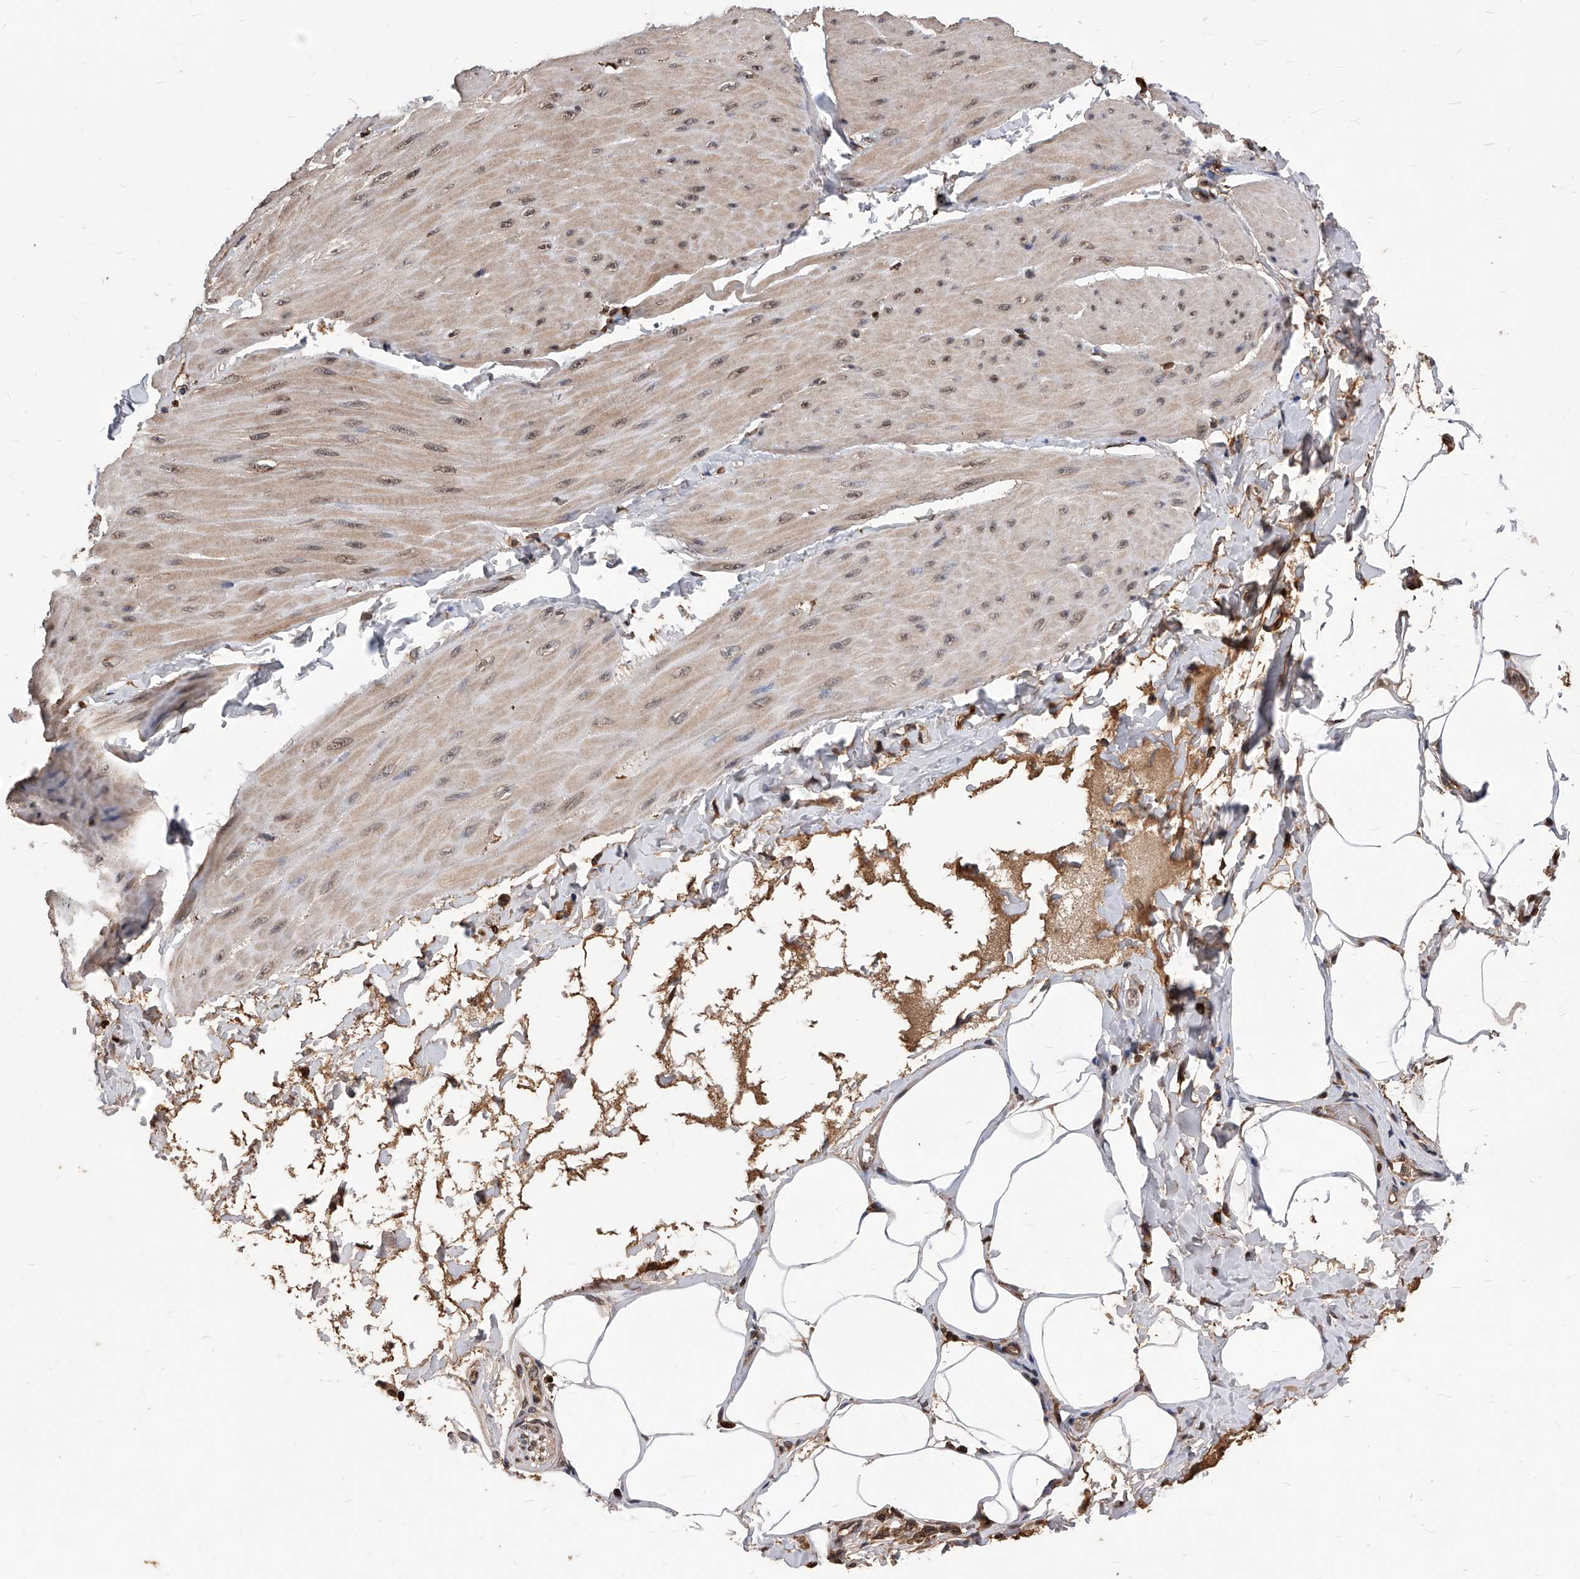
{"staining": {"intensity": "moderate", "quantity": ">75%", "location": "nuclear"}, "tissue": "smooth muscle", "cell_type": "Smooth muscle cells", "image_type": "normal", "snomed": [{"axis": "morphology", "description": "Urothelial carcinoma, High grade"}, {"axis": "topography", "description": "Urinary bladder"}], "caption": "The micrograph demonstrates staining of benign smooth muscle, revealing moderate nuclear protein positivity (brown color) within smooth muscle cells.", "gene": "ID1", "patient": {"sex": "male", "age": 46}}